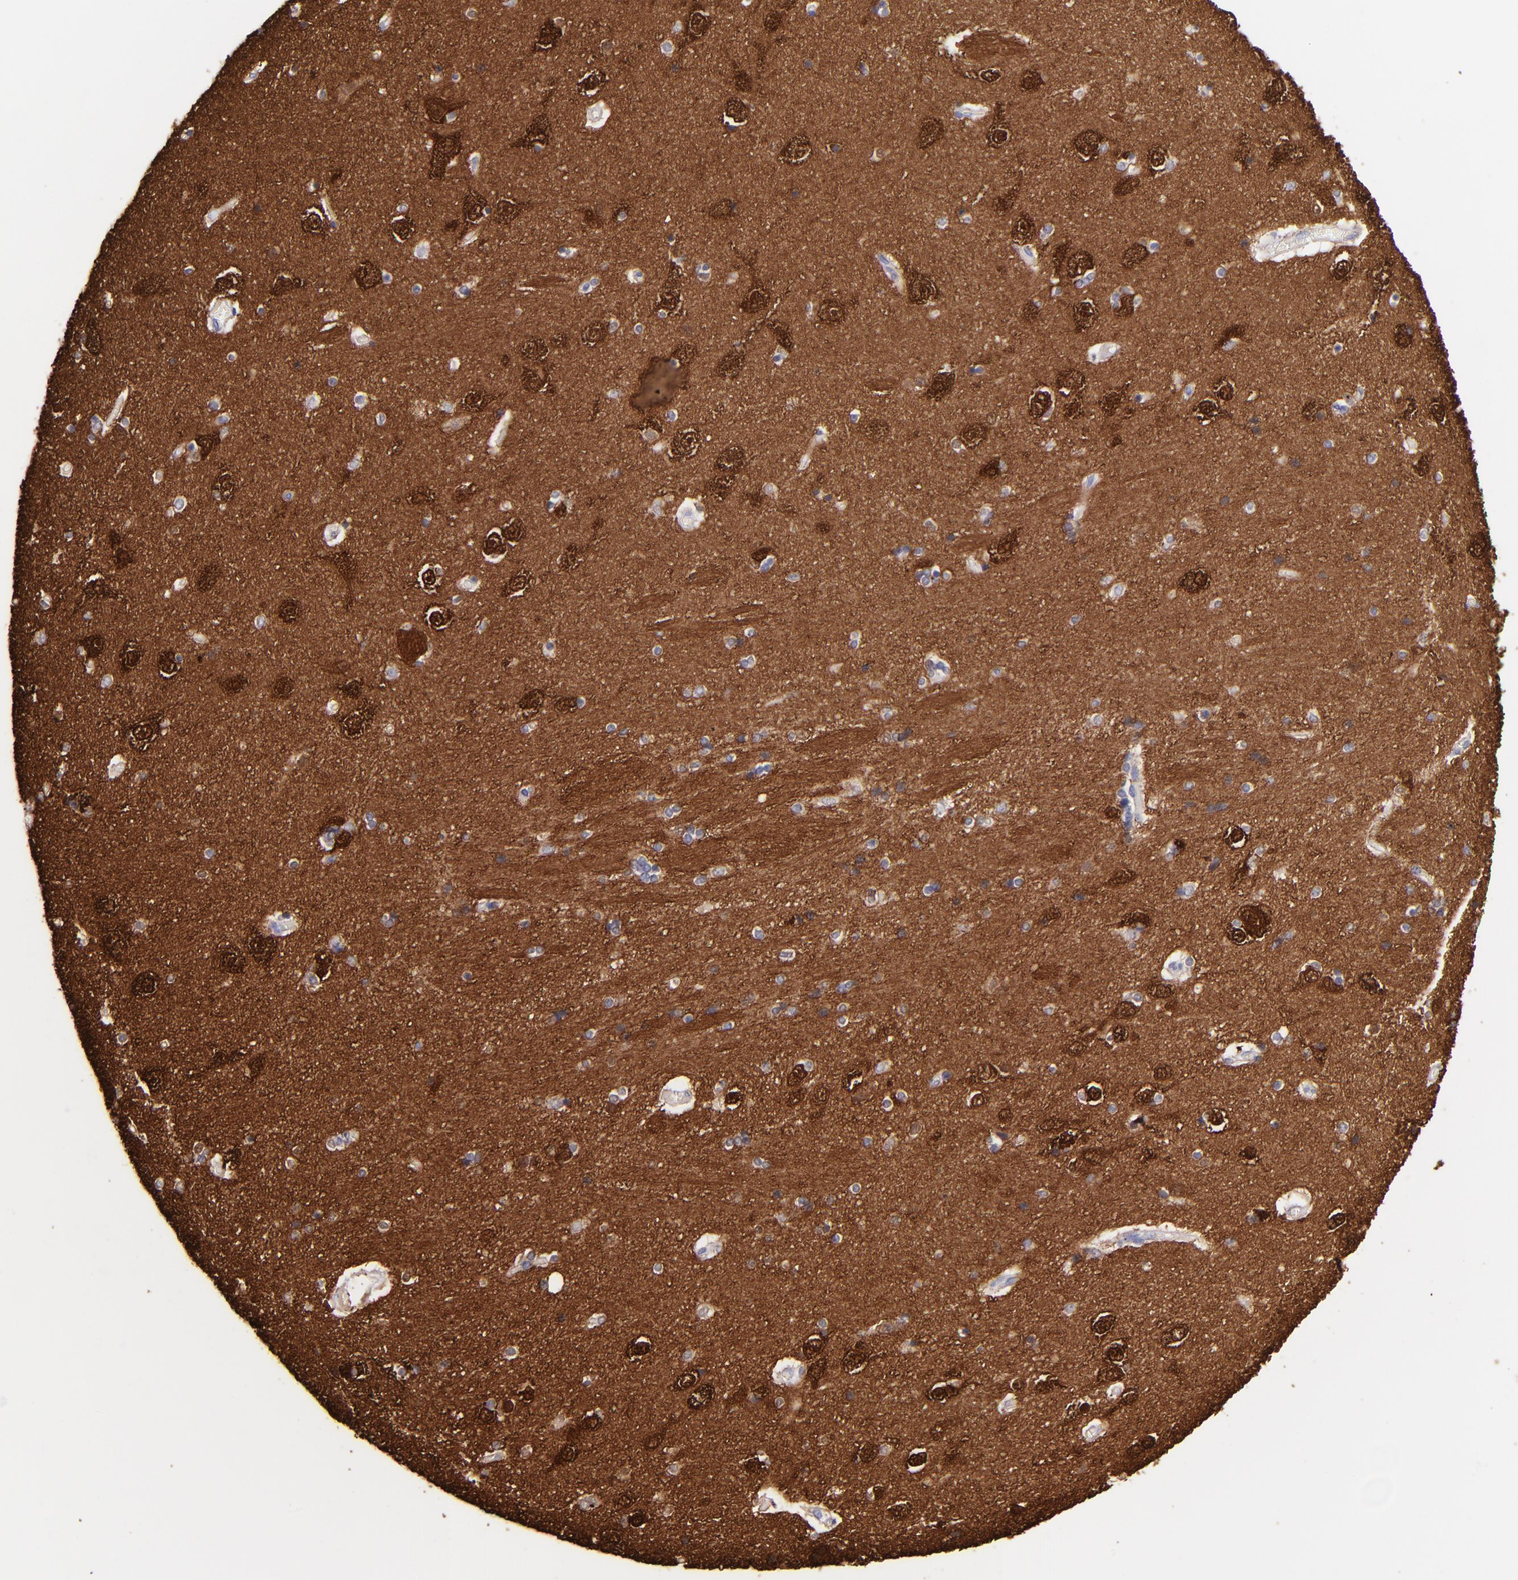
{"staining": {"intensity": "negative", "quantity": "none", "location": "none"}, "tissue": "hippocampus", "cell_type": "Glial cells", "image_type": "normal", "snomed": [{"axis": "morphology", "description": "Normal tissue, NOS"}, {"axis": "topography", "description": "Hippocampus"}], "caption": "Glial cells are negative for brown protein staining in unremarkable hippocampus. (DAB (3,3'-diaminobenzidine) IHC with hematoxylin counter stain).", "gene": "UCHL1", "patient": {"sex": "female", "age": 54}}